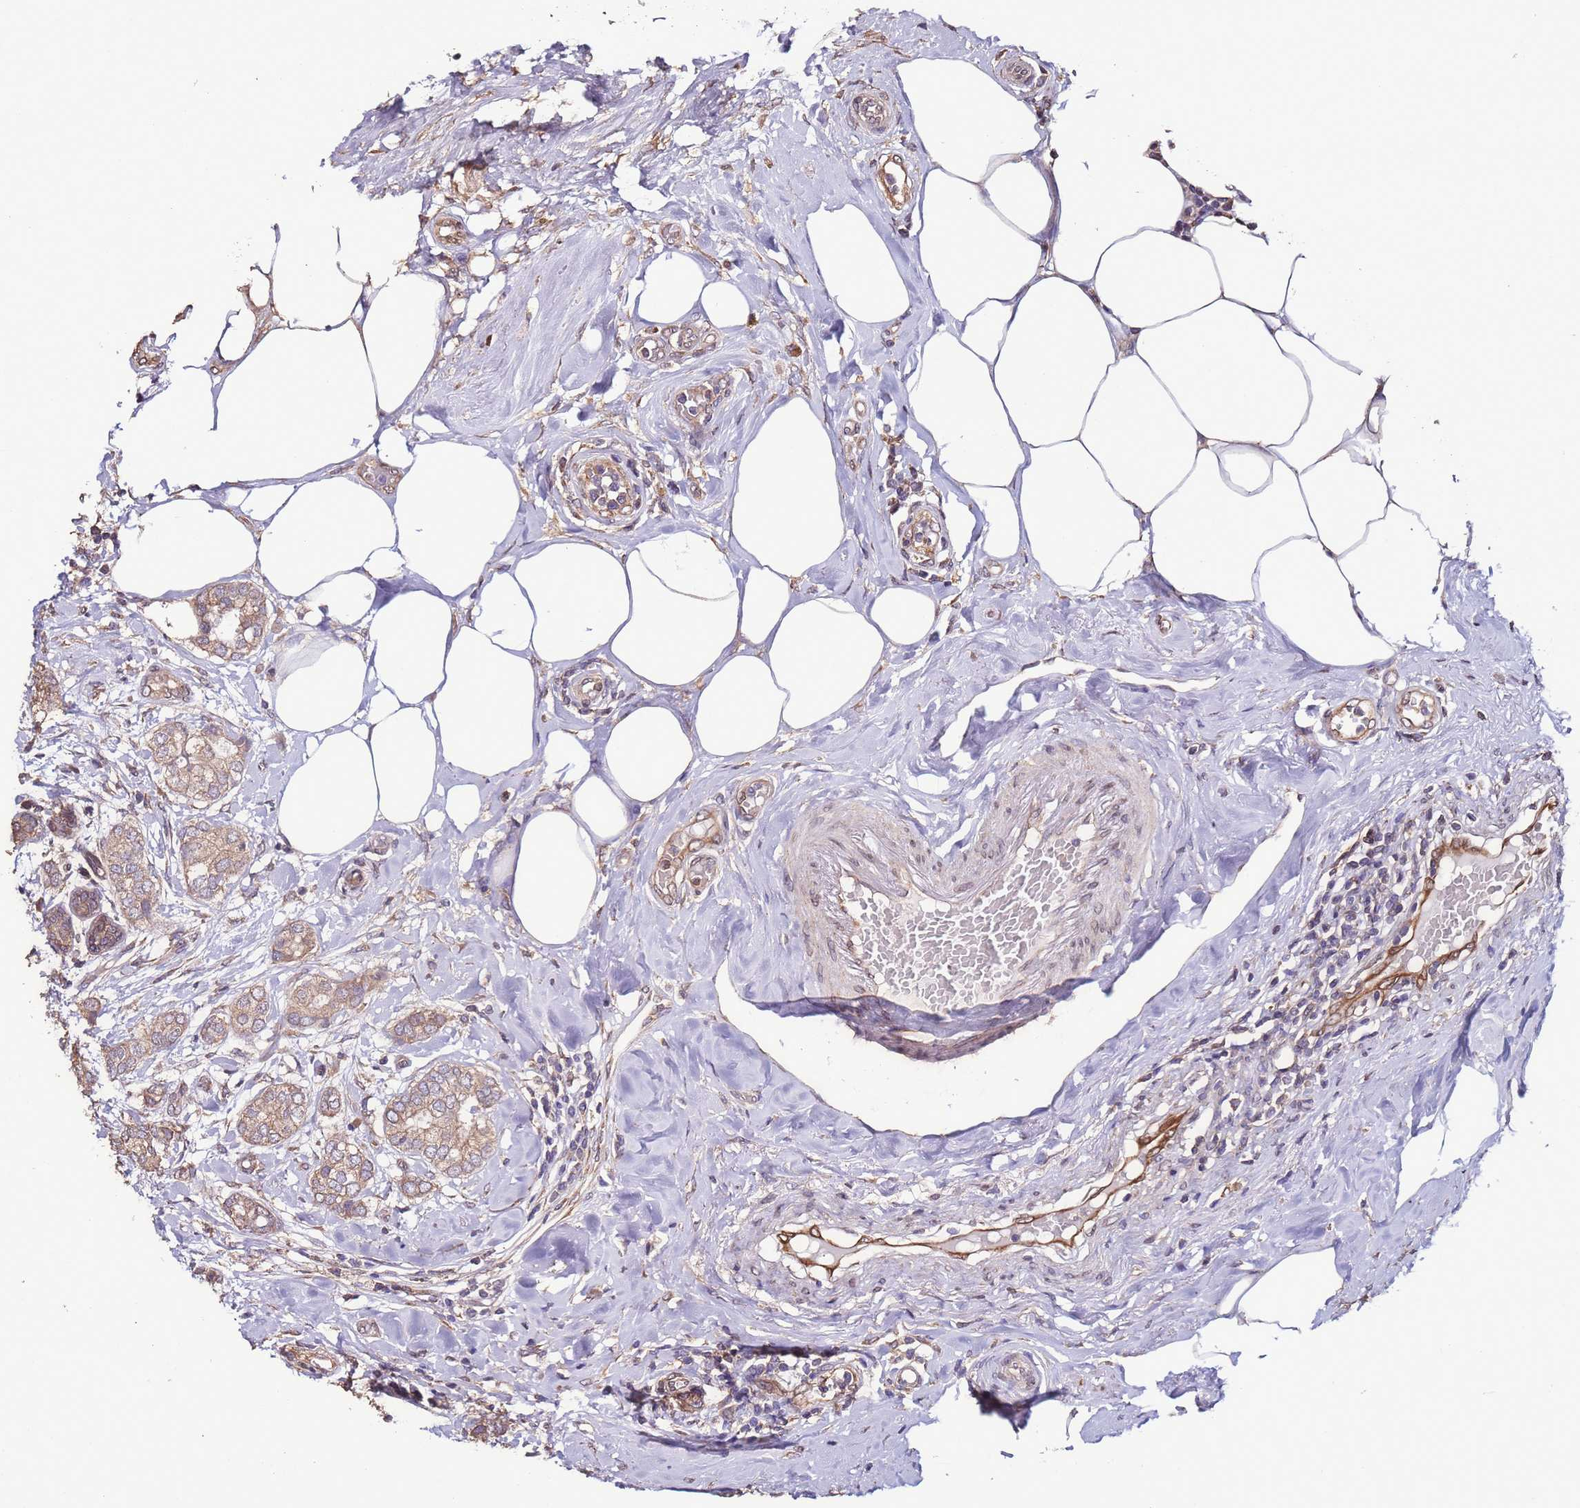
{"staining": {"intensity": "weak", "quantity": ">75%", "location": "cytoplasmic/membranous"}, "tissue": "breast cancer", "cell_type": "Tumor cells", "image_type": "cancer", "snomed": [{"axis": "morphology", "description": "Duct carcinoma"}, {"axis": "topography", "description": "Breast"}], "caption": "Immunohistochemical staining of human breast infiltrating ductal carcinoma shows low levels of weak cytoplasmic/membranous expression in about >75% of tumor cells. (DAB (3,3'-diaminobenzidine) IHC, brown staining for protein, blue staining for nuclei).", "gene": "SLC41A3", "patient": {"sex": "female", "age": 73}}